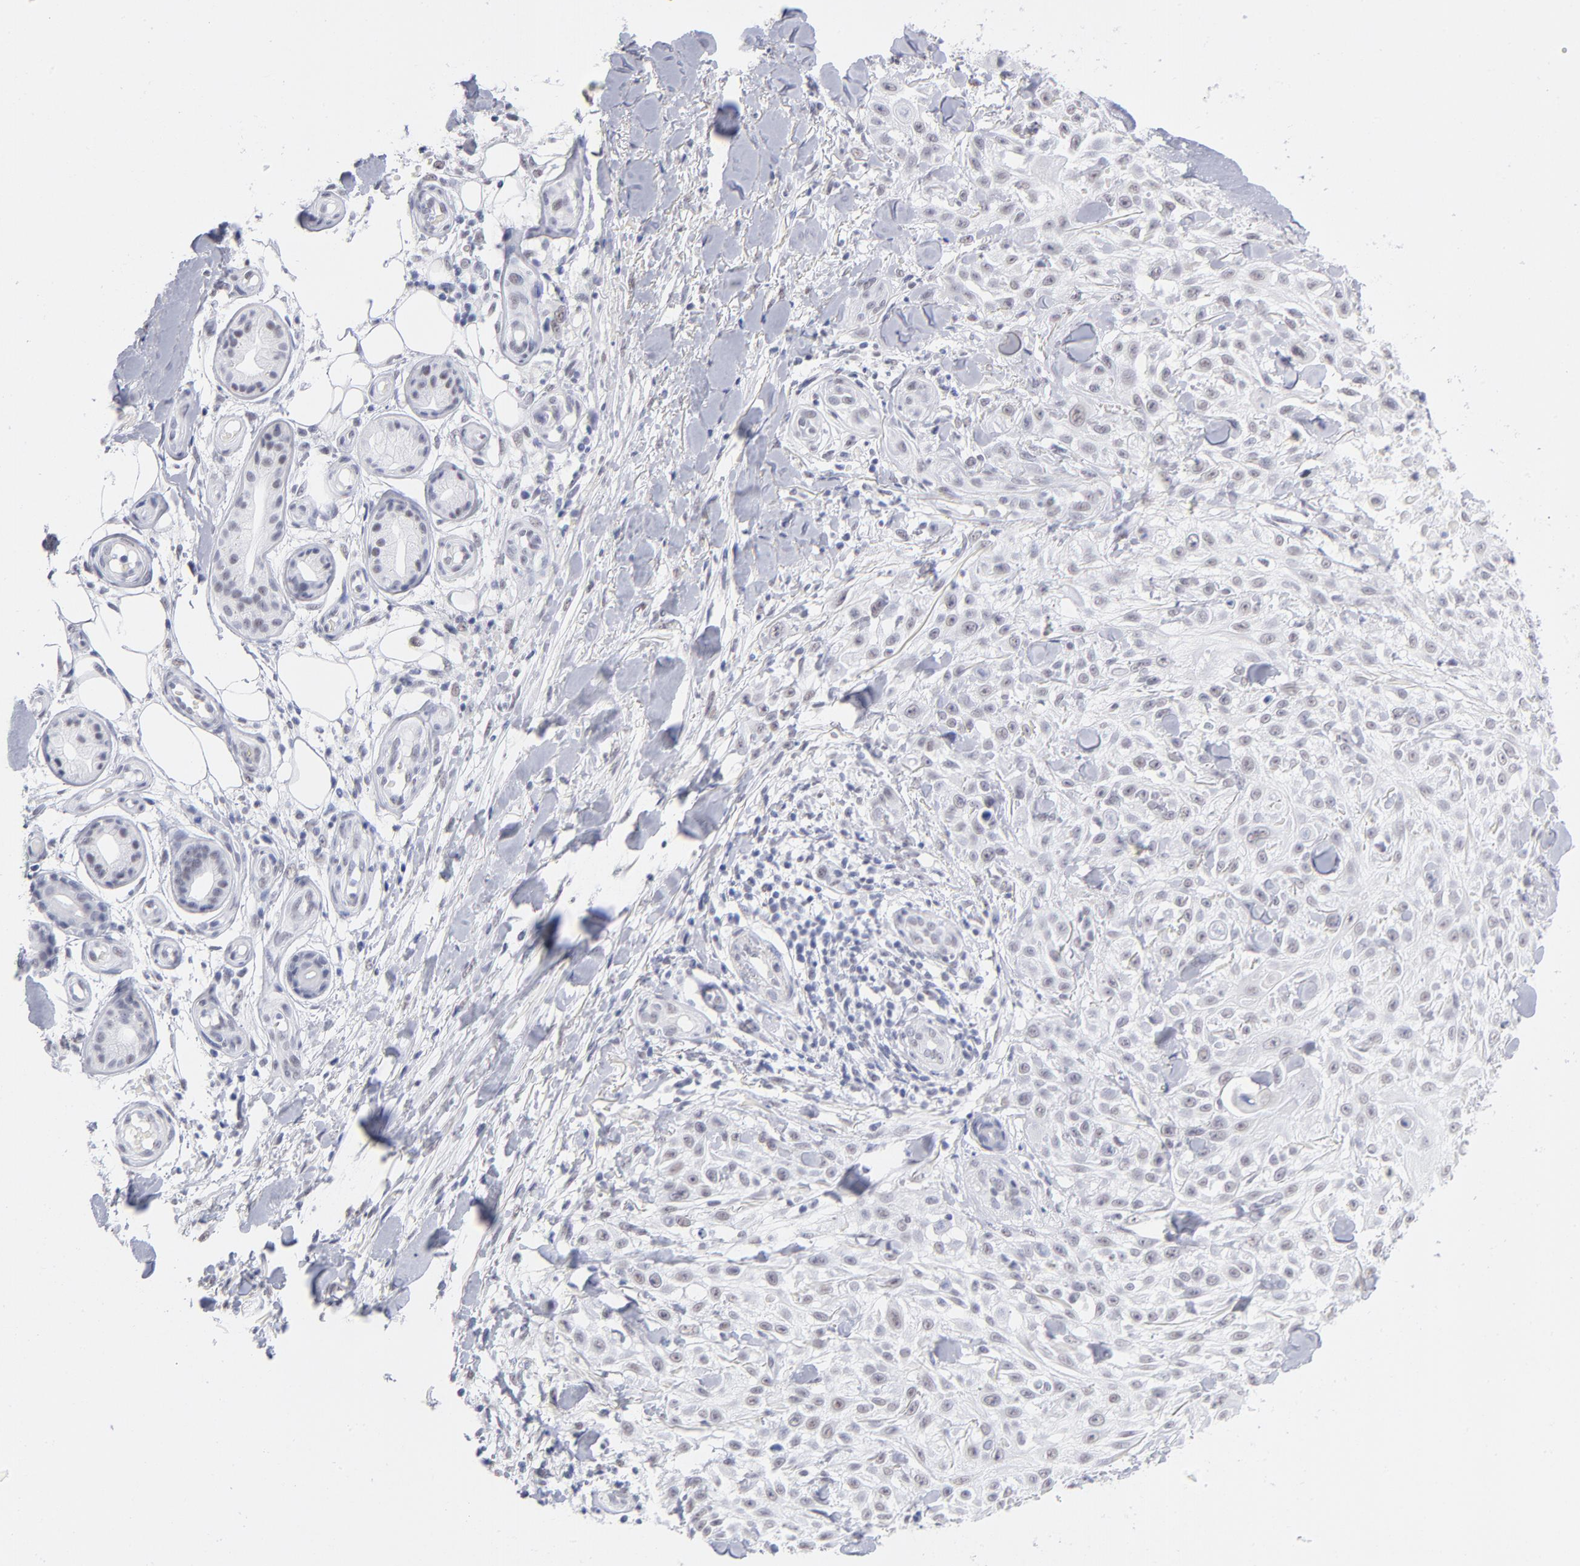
{"staining": {"intensity": "weak", "quantity": "25%-75%", "location": "nuclear"}, "tissue": "skin cancer", "cell_type": "Tumor cells", "image_type": "cancer", "snomed": [{"axis": "morphology", "description": "Squamous cell carcinoma, NOS"}, {"axis": "topography", "description": "Skin"}], "caption": "Brown immunohistochemical staining in human squamous cell carcinoma (skin) displays weak nuclear expression in approximately 25%-75% of tumor cells.", "gene": "SNRPB", "patient": {"sex": "female", "age": 42}}